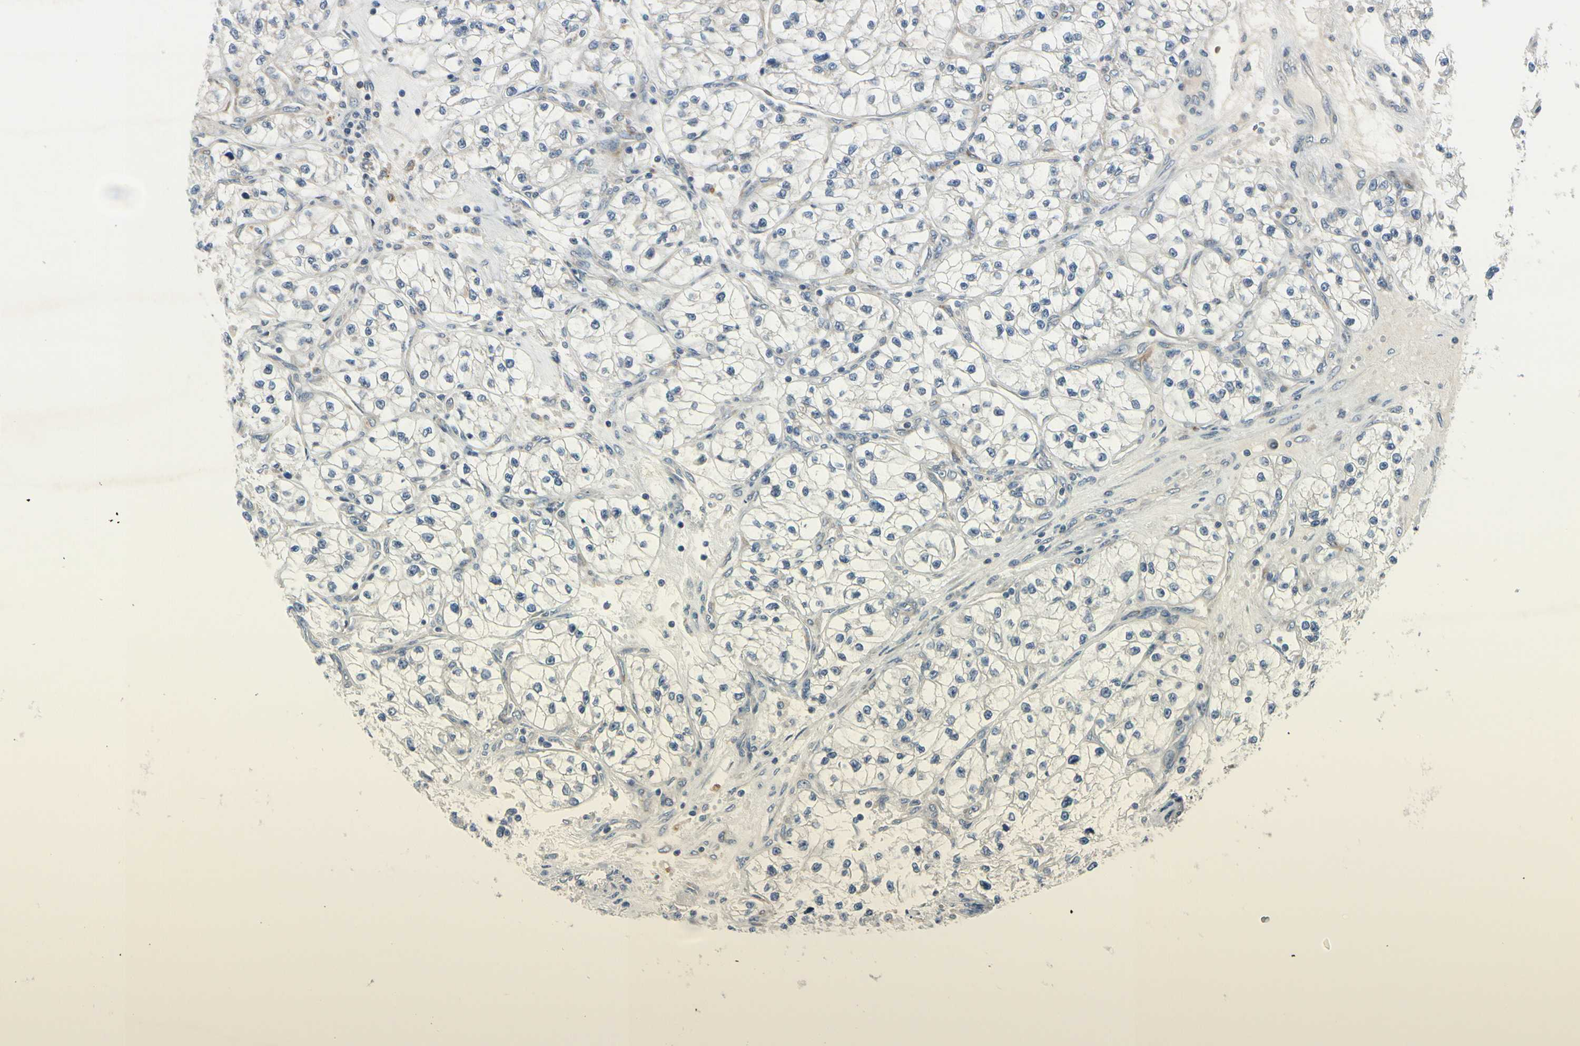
{"staining": {"intensity": "negative", "quantity": "none", "location": "none"}, "tissue": "renal cancer", "cell_type": "Tumor cells", "image_type": "cancer", "snomed": [{"axis": "morphology", "description": "Adenocarcinoma, NOS"}, {"axis": "topography", "description": "Kidney"}], "caption": "Immunohistochemistry micrograph of neoplastic tissue: human renal cancer stained with DAB (3,3'-diaminobenzidine) exhibits no significant protein positivity in tumor cells. The staining is performed using DAB (3,3'-diaminobenzidine) brown chromogen with nuclei counter-stained in using hematoxylin.", "gene": "RPS6KB2", "patient": {"sex": "female", "age": 57}}